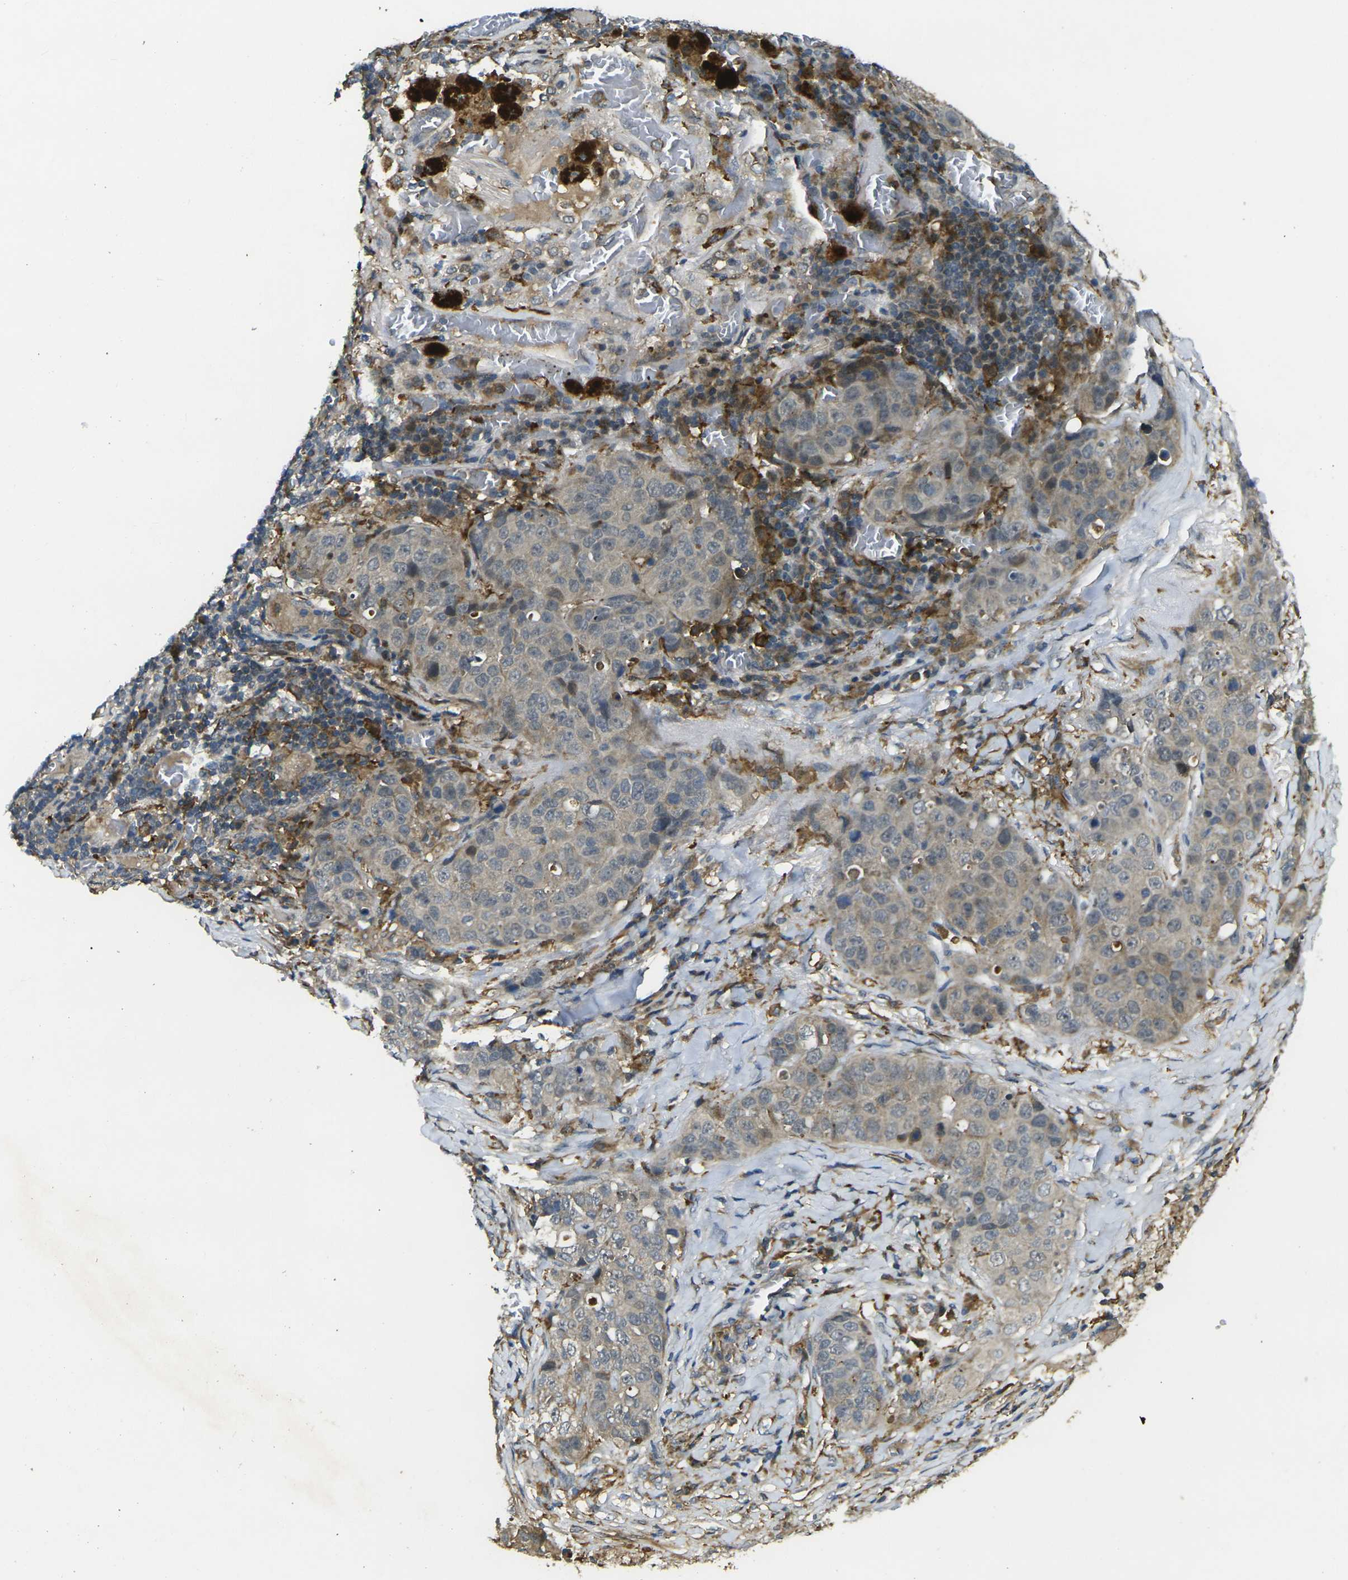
{"staining": {"intensity": "weak", "quantity": ">75%", "location": "cytoplasmic/membranous"}, "tissue": "lung cancer", "cell_type": "Tumor cells", "image_type": "cancer", "snomed": [{"axis": "morphology", "description": "Squamous cell carcinoma, NOS"}, {"axis": "topography", "description": "Lung"}], "caption": "Protein staining displays weak cytoplasmic/membranous expression in about >75% of tumor cells in lung squamous cell carcinoma.", "gene": "PIGL", "patient": {"sex": "male", "age": 57}}